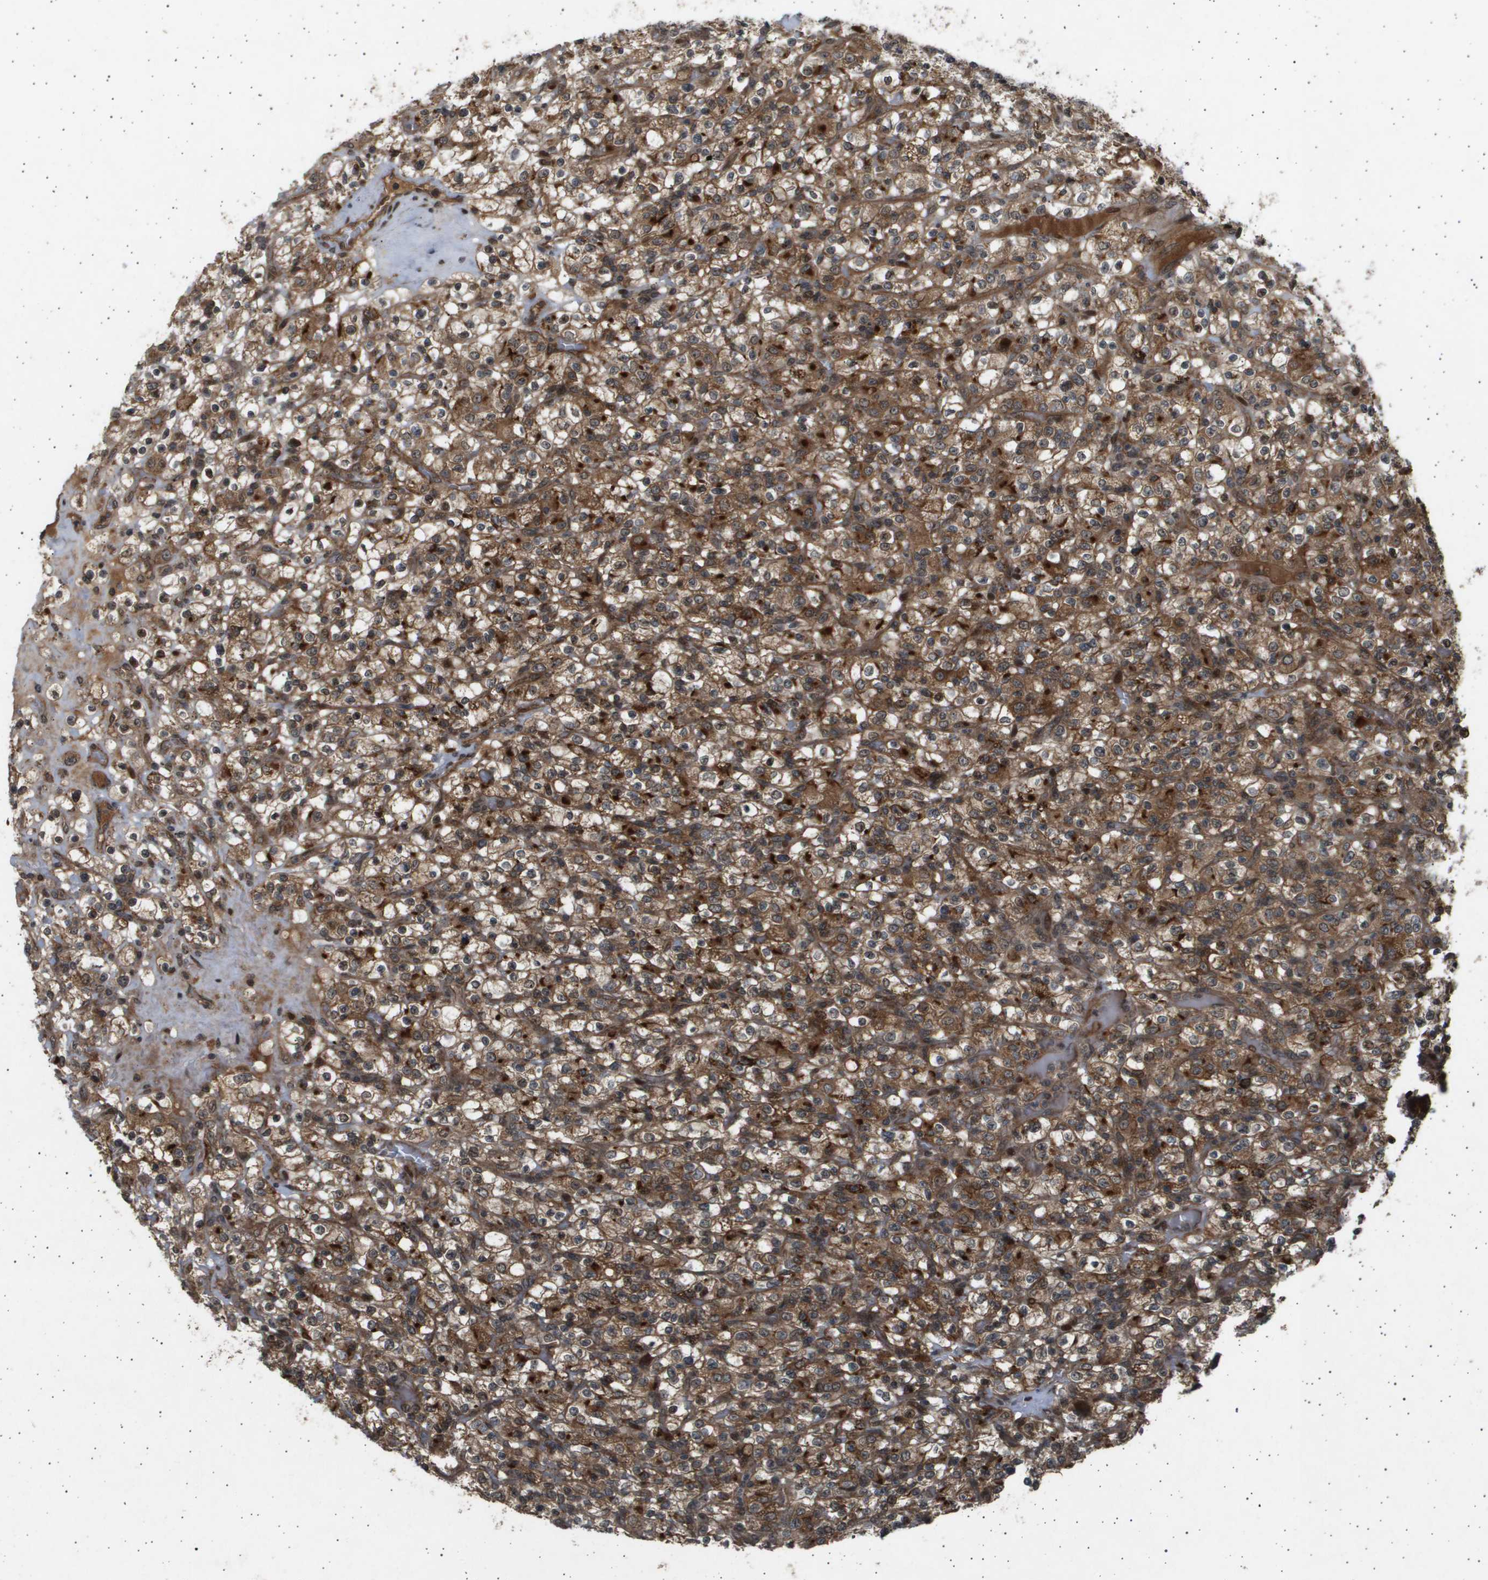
{"staining": {"intensity": "moderate", "quantity": ">75%", "location": "cytoplasmic/membranous,nuclear"}, "tissue": "renal cancer", "cell_type": "Tumor cells", "image_type": "cancer", "snomed": [{"axis": "morphology", "description": "Normal tissue, NOS"}, {"axis": "morphology", "description": "Adenocarcinoma, NOS"}, {"axis": "topography", "description": "Kidney"}], "caption": "Immunohistochemical staining of renal cancer shows medium levels of moderate cytoplasmic/membranous and nuclear protein positivity in approximately >75% of tumor cells.", "gene": "TNRC6A", "patient": {"sex": "female", "age": 72}}